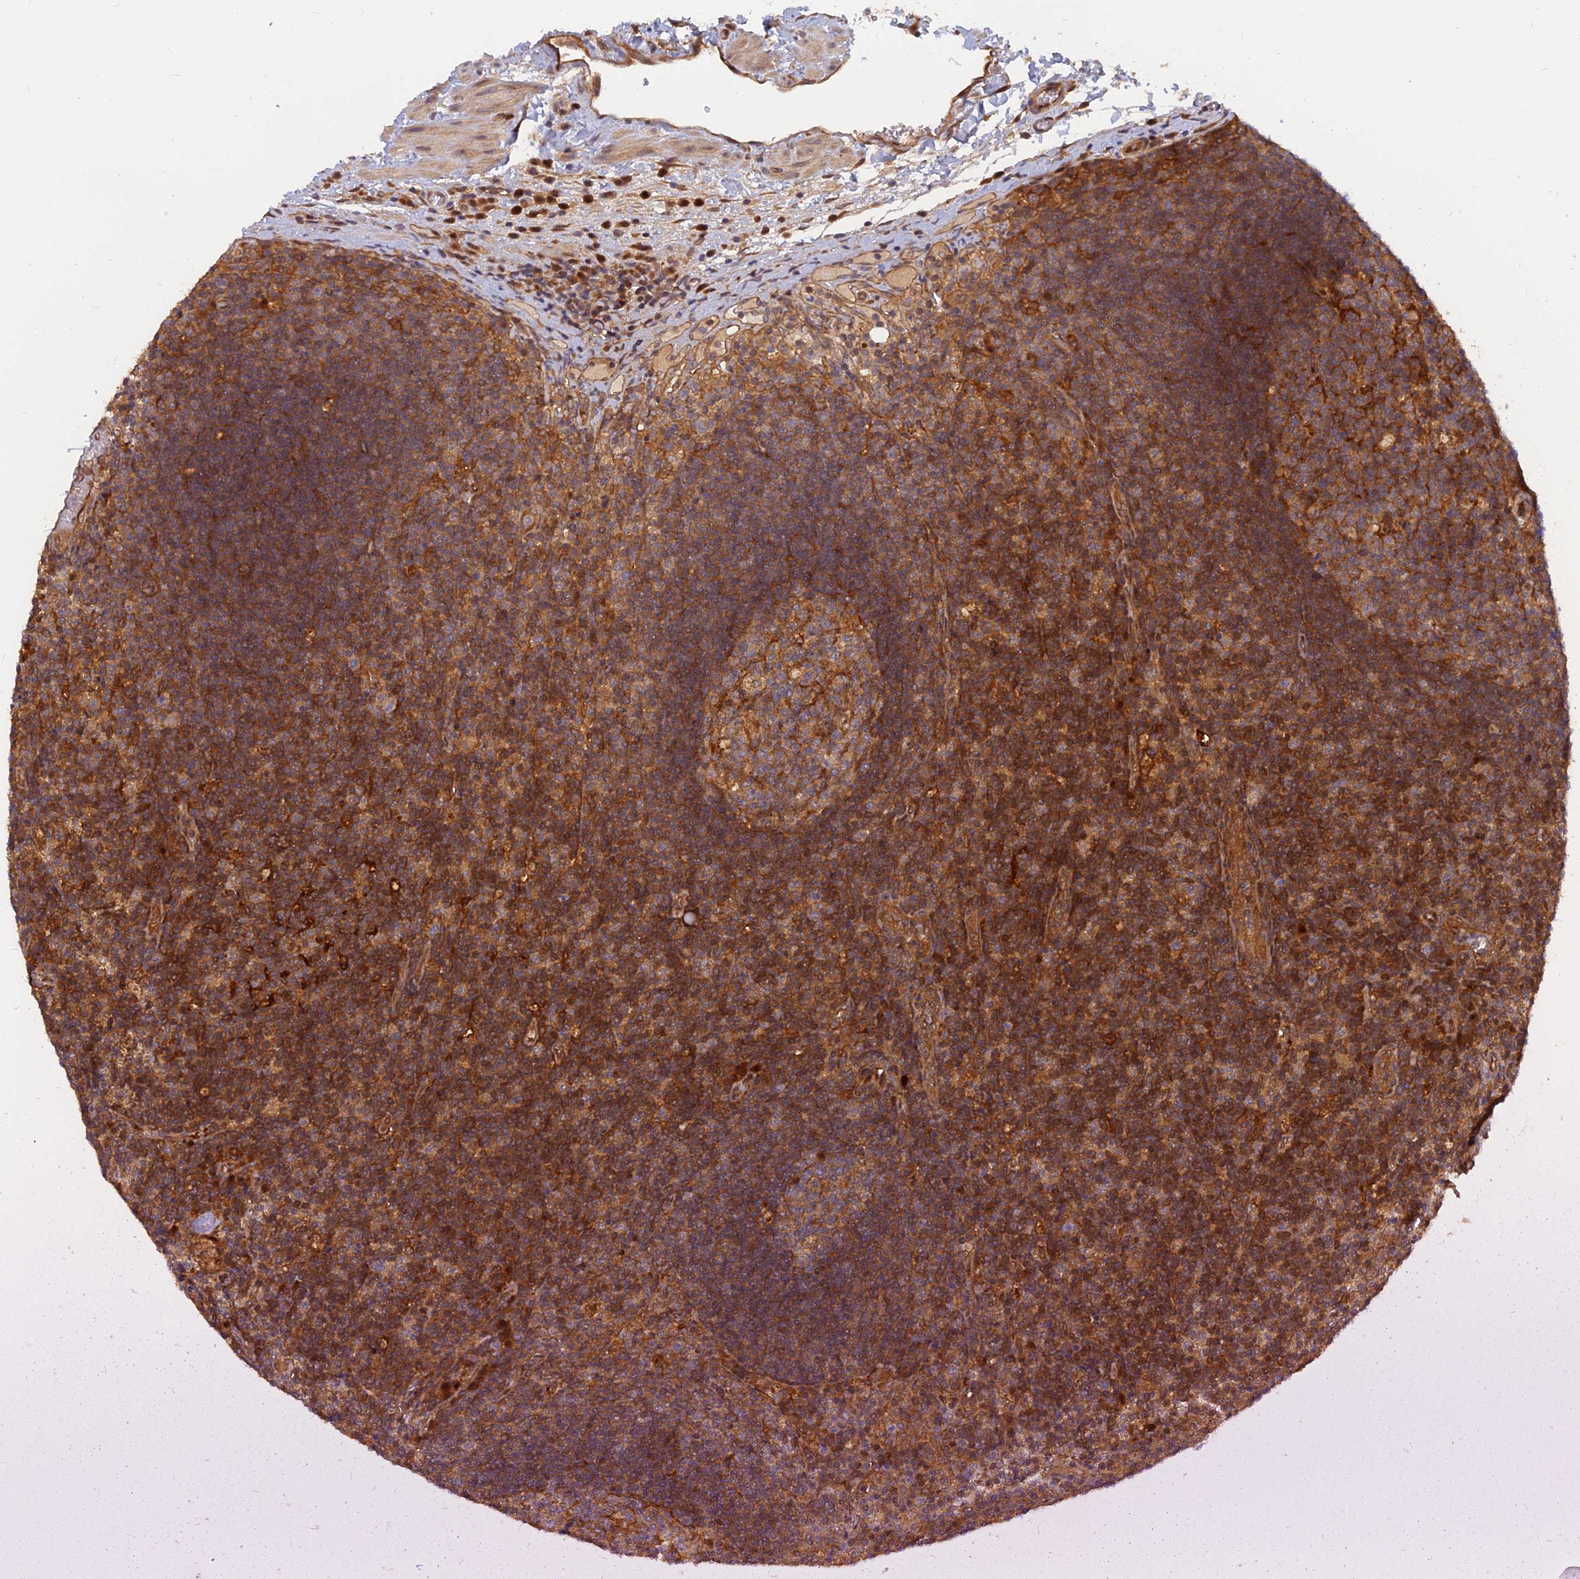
{"staining": {"intensity": "moderate", "quantity": ">75%", "location": "cytoplasmic/membranous"}, "tissue": "lymph node", "cell_type": "Germinal center cells", "image_type": "normal", "snomed": [{"axis": "morphology", "description": "Normal tissue, NOS"}, {"axis": "topography", "description": "Lymph node"}], "caption": "DAB immunohistochemical staining of benign lymph node demonstrates moderate cytoplasmic/membranous protein positivity in approximately >75% of germinal center cells. Using DAB (brown) and hematoxylin (blue) stains, captured at high magnification using brightfield microscopy.", "gene": "ARL2BP", "patient": {"sex": "male", "age": 58}}